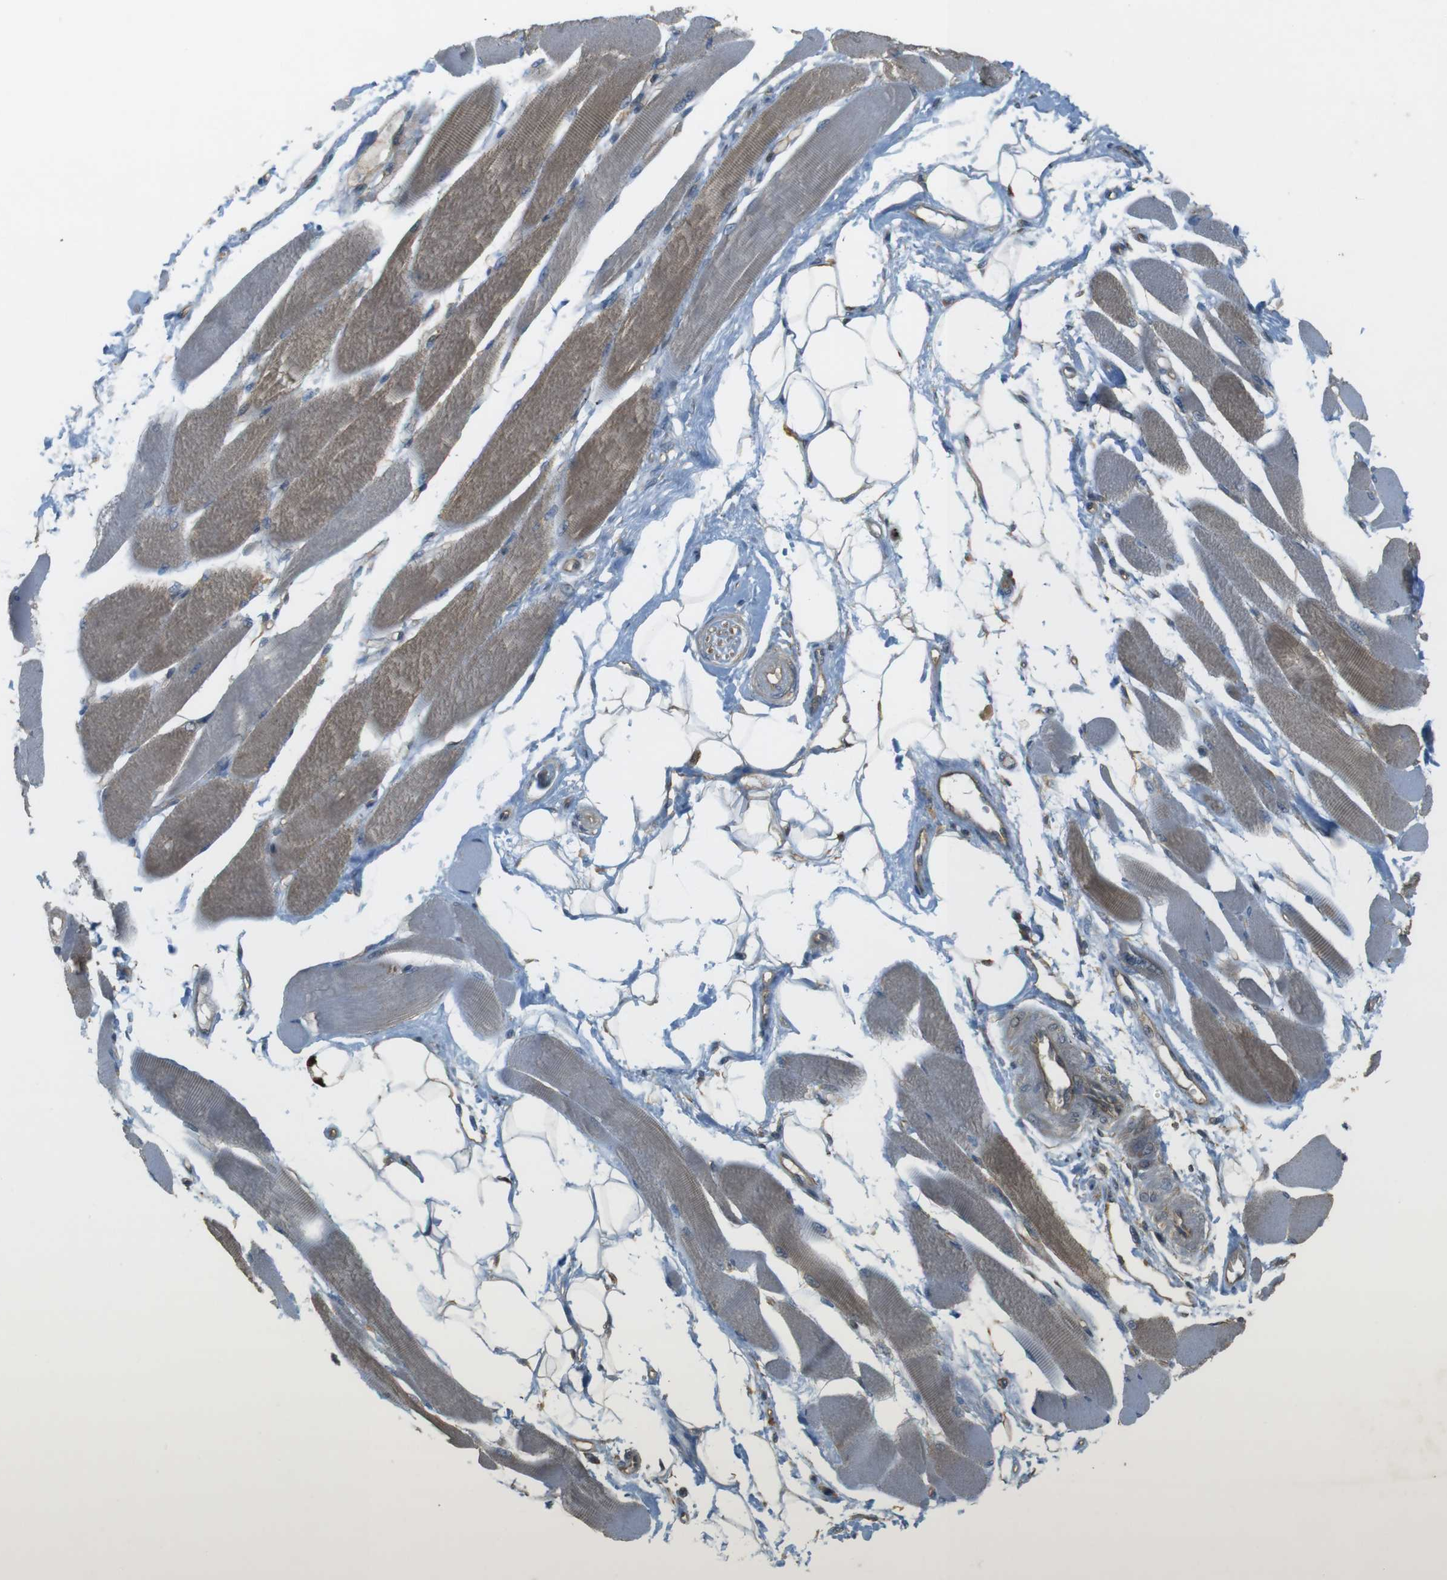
{"staining": {"intensity": "moderate", "quantity": "25%-75%", "location": "cytoplasmic/membranous"}, "tissue": "skeletal muscle", "cell_type": "Myocytes", "image_type": "normal", "snomed": [{"axis": "morphology", "description": "Normal tissue, NOS"}, {"axis": "topography", "description": "Skeletal muscle"}, {"axis": "topography", "description": "Peripheral nerve tissue"}], "caption": "Immunohistochemistry (IHC) (DAB) staining of benign human skeletal muscle shows moderate cytoplasmic/membranous protein expression in about 25%-75% of myocytes. Using DAB (brown) and hematoxylin (blue) stains, captured at high magnification using brightfield microscopy.", "gene": "ZDHHC20", "patient": {"sex": "female", "age": 84}}